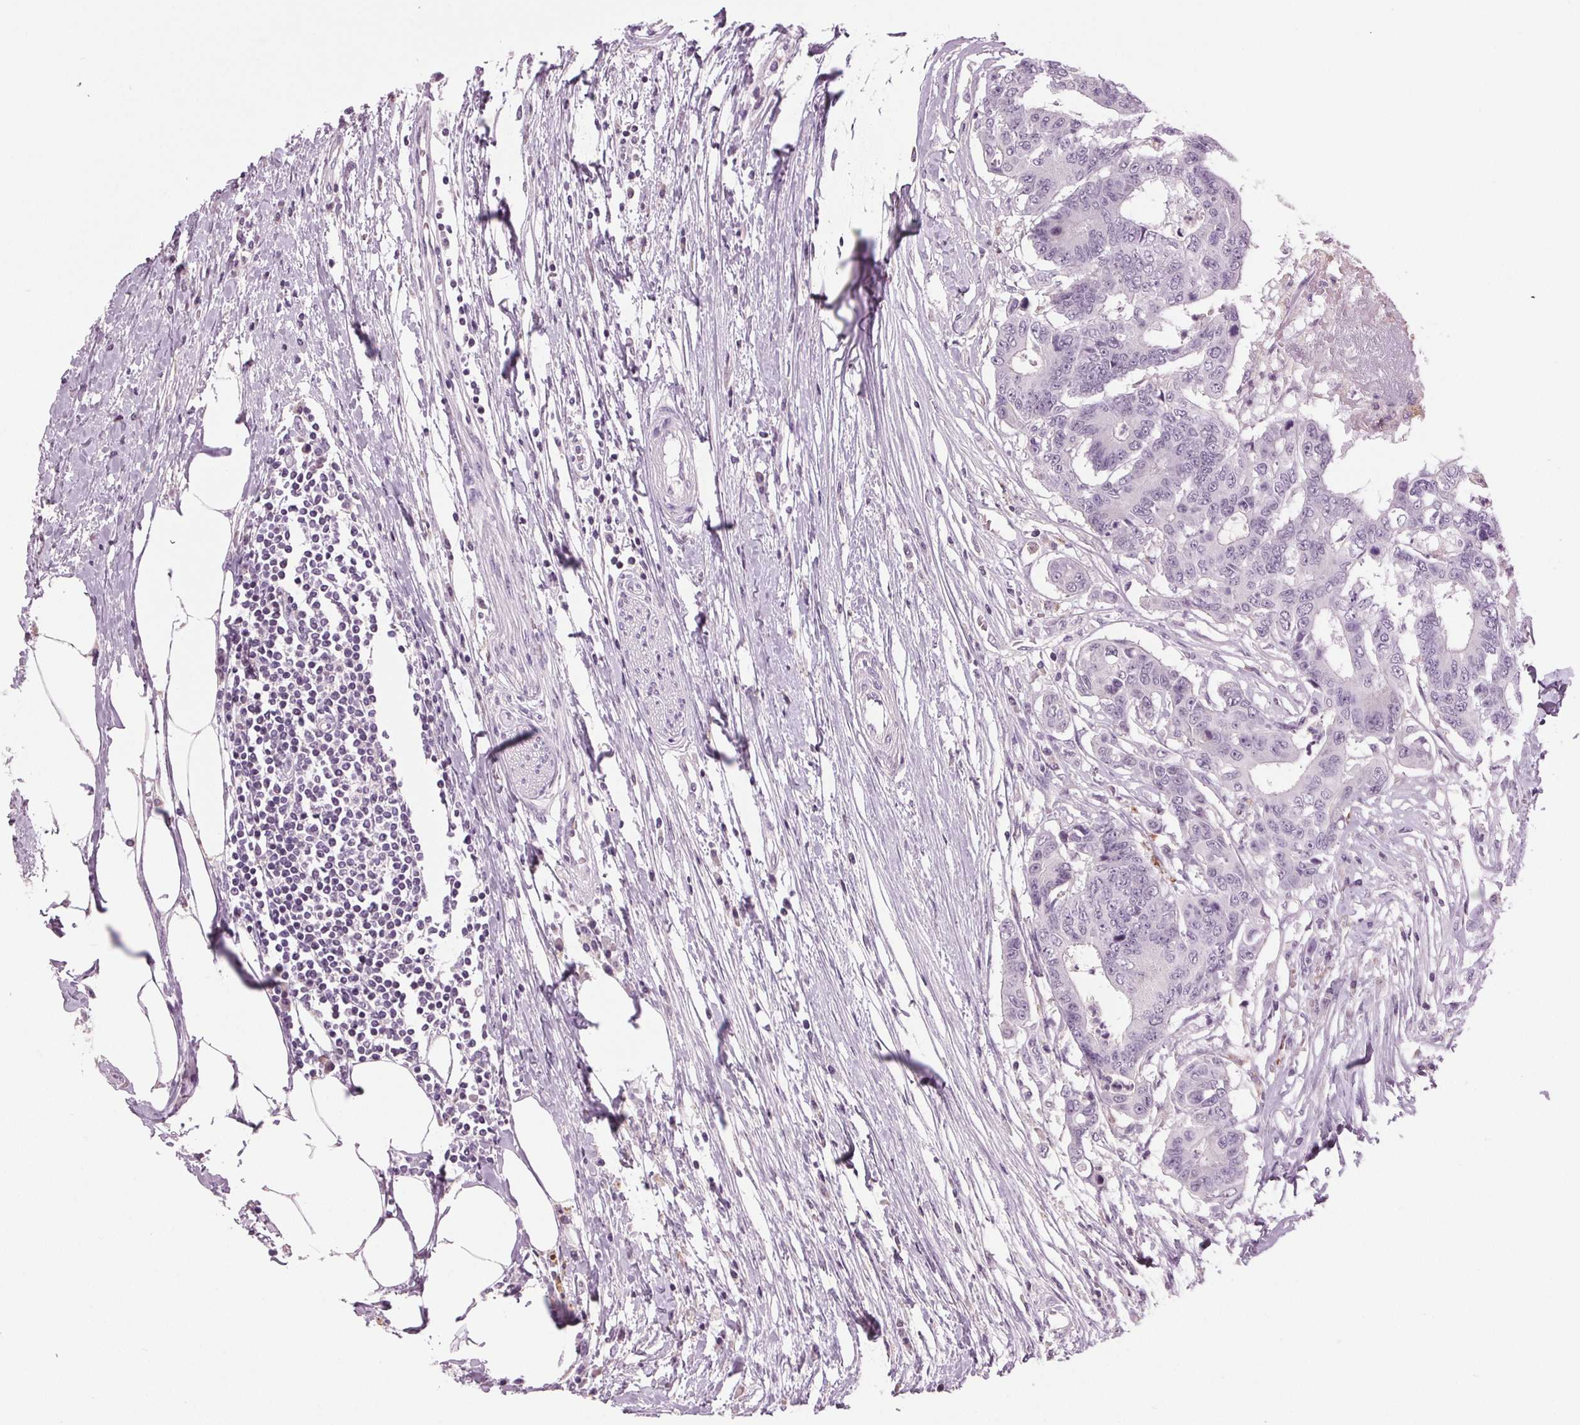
{"staining": {"intensity": "negative", "quantity": "none", "location": "none"}, "tissue": "colorectal cancer", "cell_type": "Tumor cells", "image_type": "cancer", "snomed": [{"axis": "morphology", "description": "Adenocarcinoma, NOS"}, {"axis": "topography", "description": "Colon"}], "caption": "Tumor cells show no significant expression in colorectal adenocarcinoma.", "gene": "DNAH12", "patient": {"sex": "female", "age": 48}}